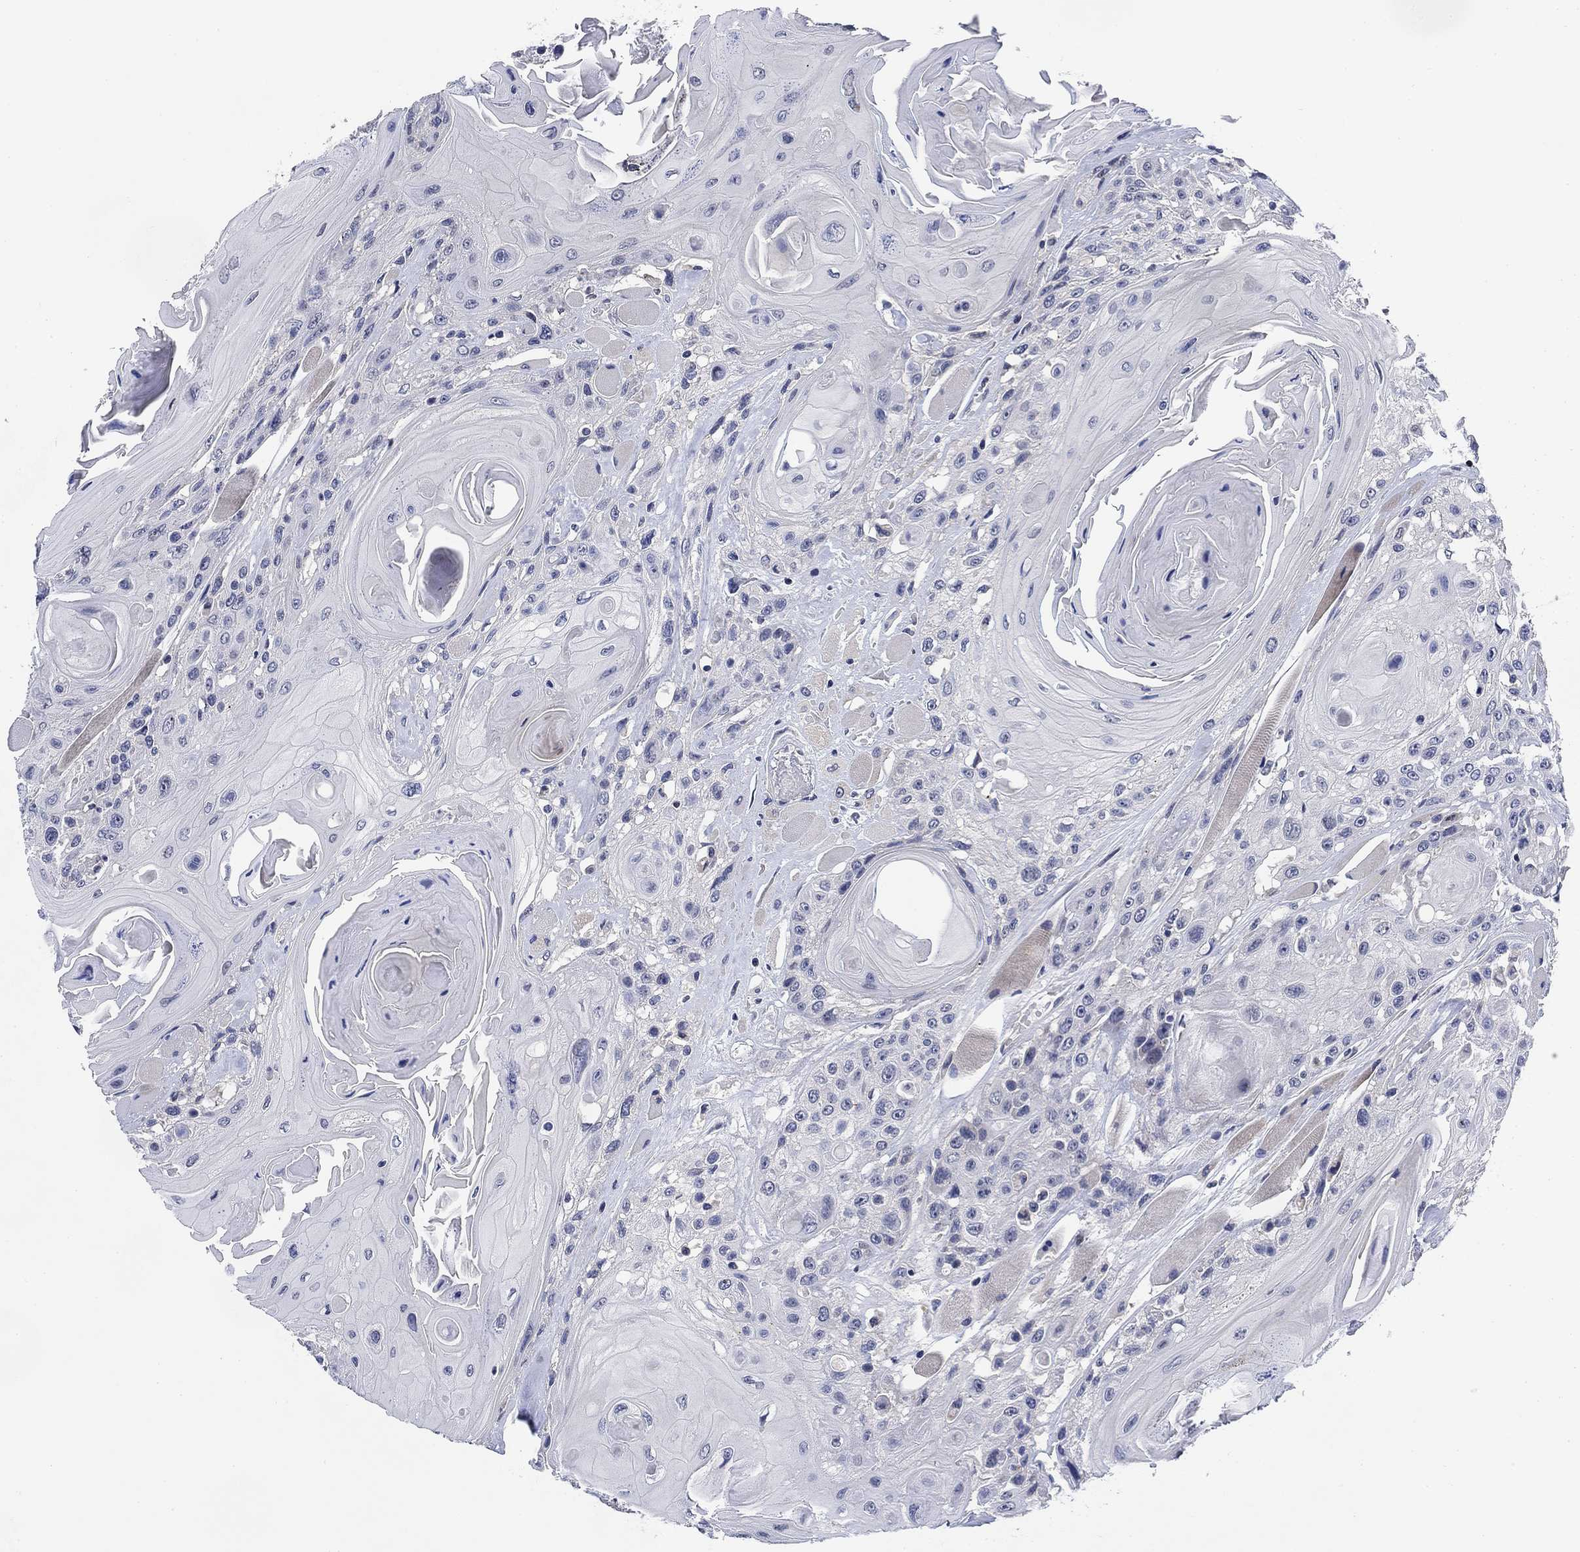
{"staining": {"intensity": "negative", "quantity": "none", "location": "none"}, "tissue": "head and neck cancer", "cell_type": "Tumor cells", "image_type": "cancer", "snomed": [{"axis": "morphology", "description": "Squamous cell carcinoma, NOS"}, {"axis": "topography", "description": "Head-Neck"}], "caption": "Immunohistochemical staining of human head and neck squamous cell carcinoma demonstrates no significant positivity in tumor cells.", "gene": "DAZL", "patient": {"sex": "female", "age": 59}}